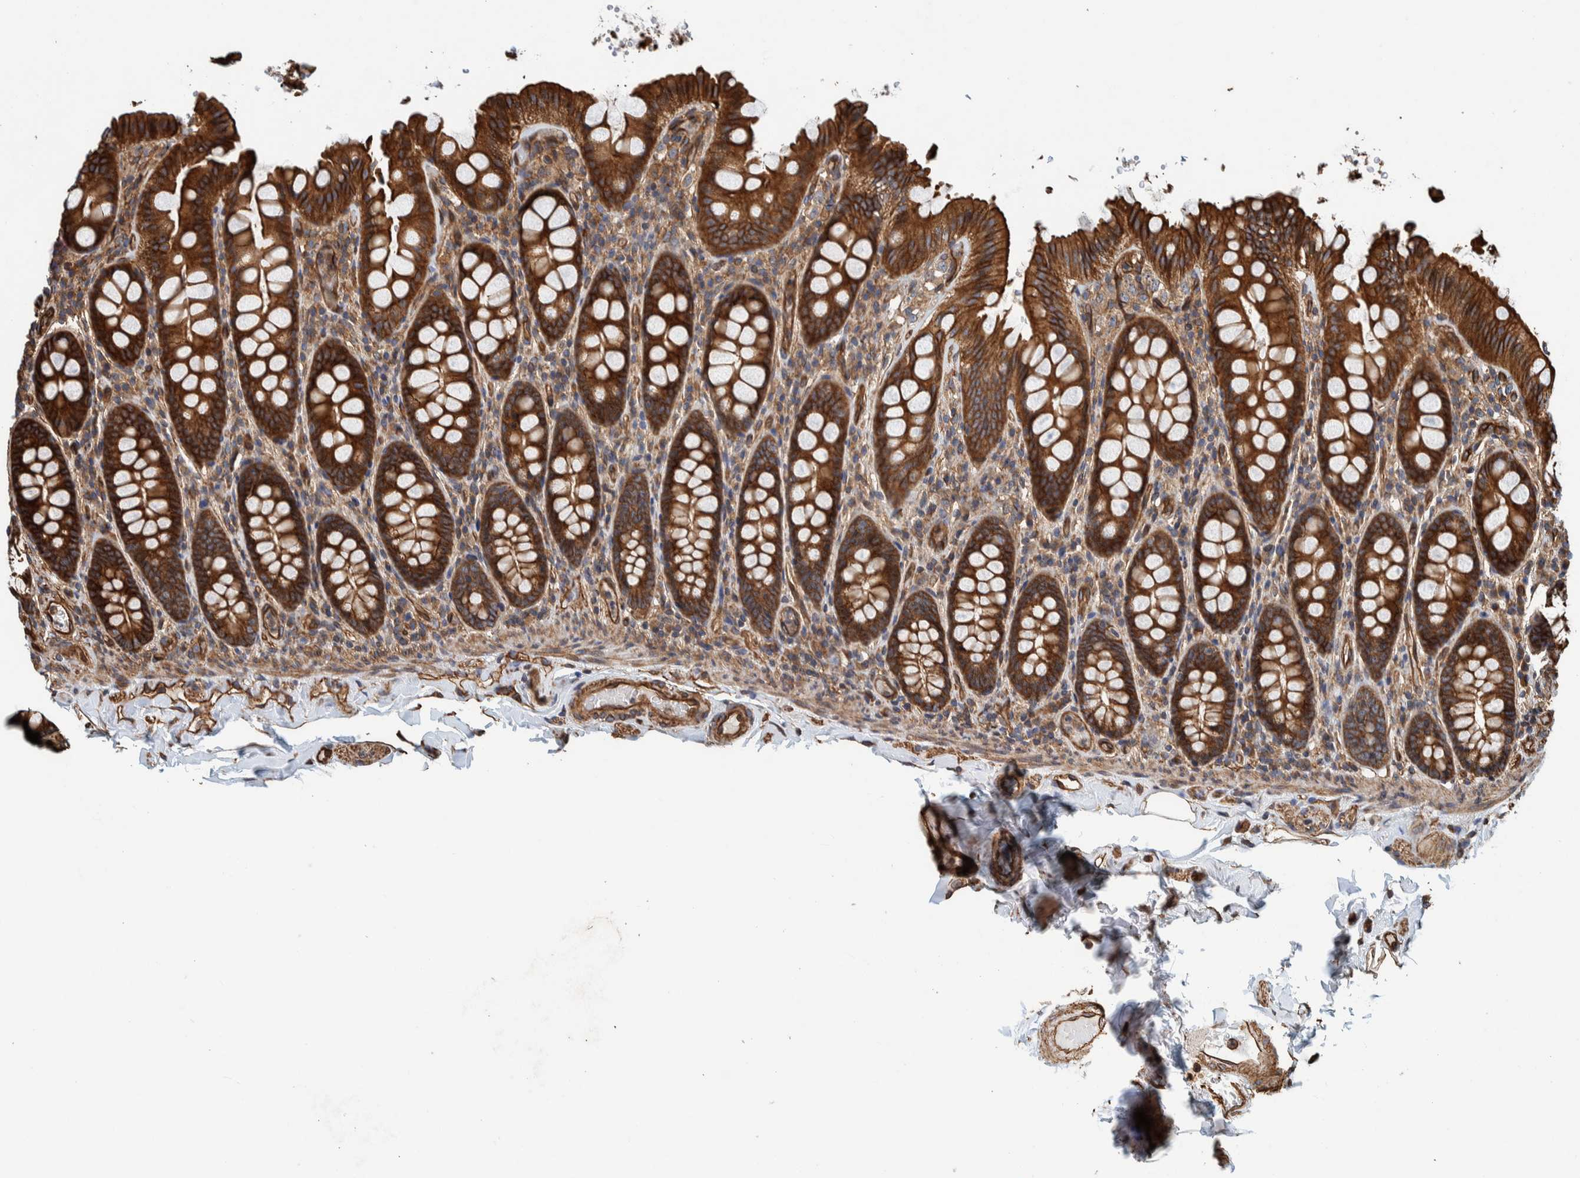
{"staining": {"intensity": "strong", "quantity": ">75%", "location": "cytoplasmic/membranous"}, "tissue": "colon", "cell_type": "Endothelial cells", "image_type": "normal", "snomed": [{"axis": "morphology", "description": "Normal tissue, NOS"}, {"axis": "topography", "description": "Colon"}, {"axis": "topography", "description": "Peripheral nerve tissue"}], "caption": "High-magnification brightfield microscopy of normal colon stained with DAB (brown) and counterstained with hematoxylin (blue). endothelial cells exhibit strong cytoplasmic/membranous staining is appreciated in approximately>75% of cells.", "gene": "PKD1L1", "patient": {"sex": "female", "age": 61}}